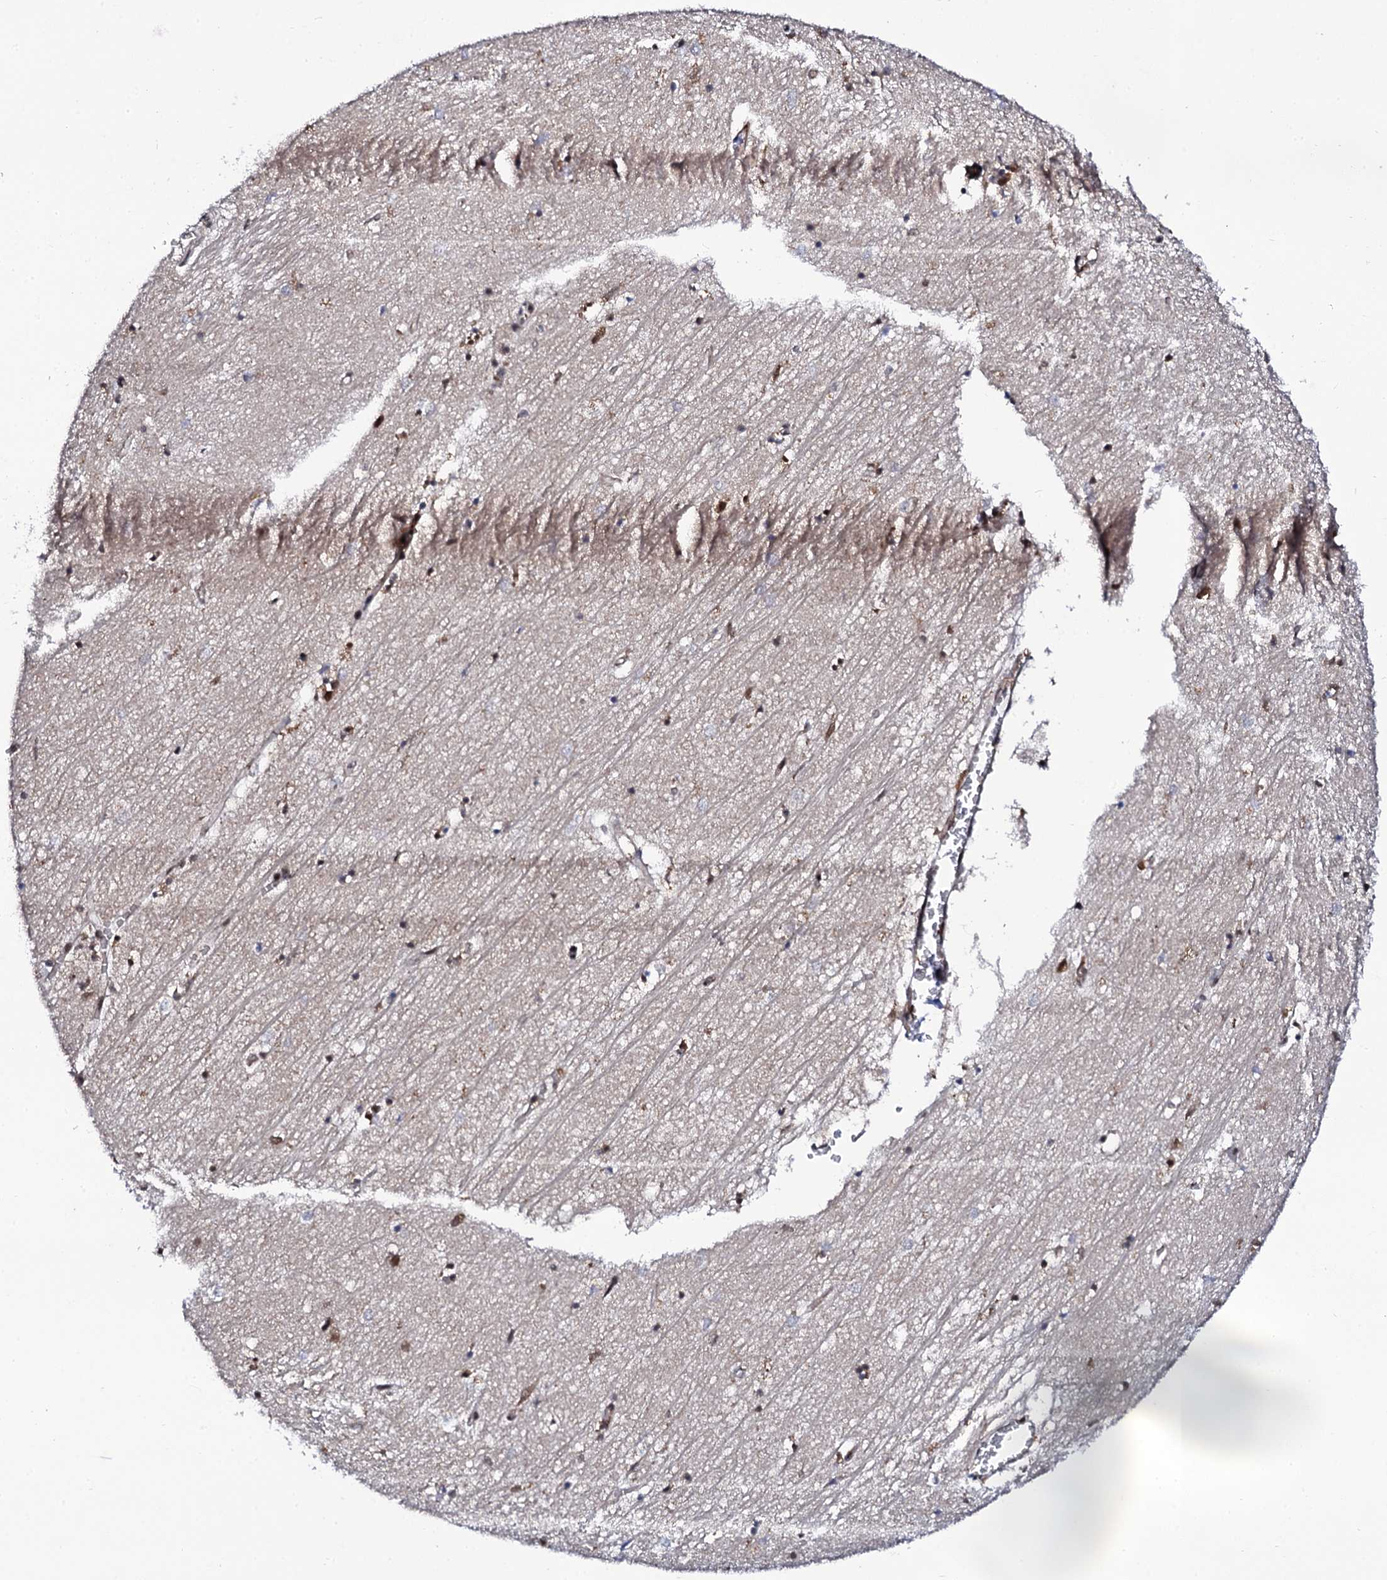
{"staining": {"intensity": "strong", "quantity": "<25%", "location": "nuclear"}, "tissue": "hippocampus", "cell_type": "Glial cells", "image_type": "normal", "snomed": [{"axis": "morphology", "description": "Normal tissue, NOS"}, {"axis": "topography", "description": "Hippocampus"}], "caption": "A brown stain highlights strong nuclear staining of a protein in glial cells of unremarkable human hippocampus. Immunohistochemistry stains the protein of interest in brown and the nuclei are stained blue.", "gene": "CSTF3", "patient": {"sex": "female", "age": 64}}